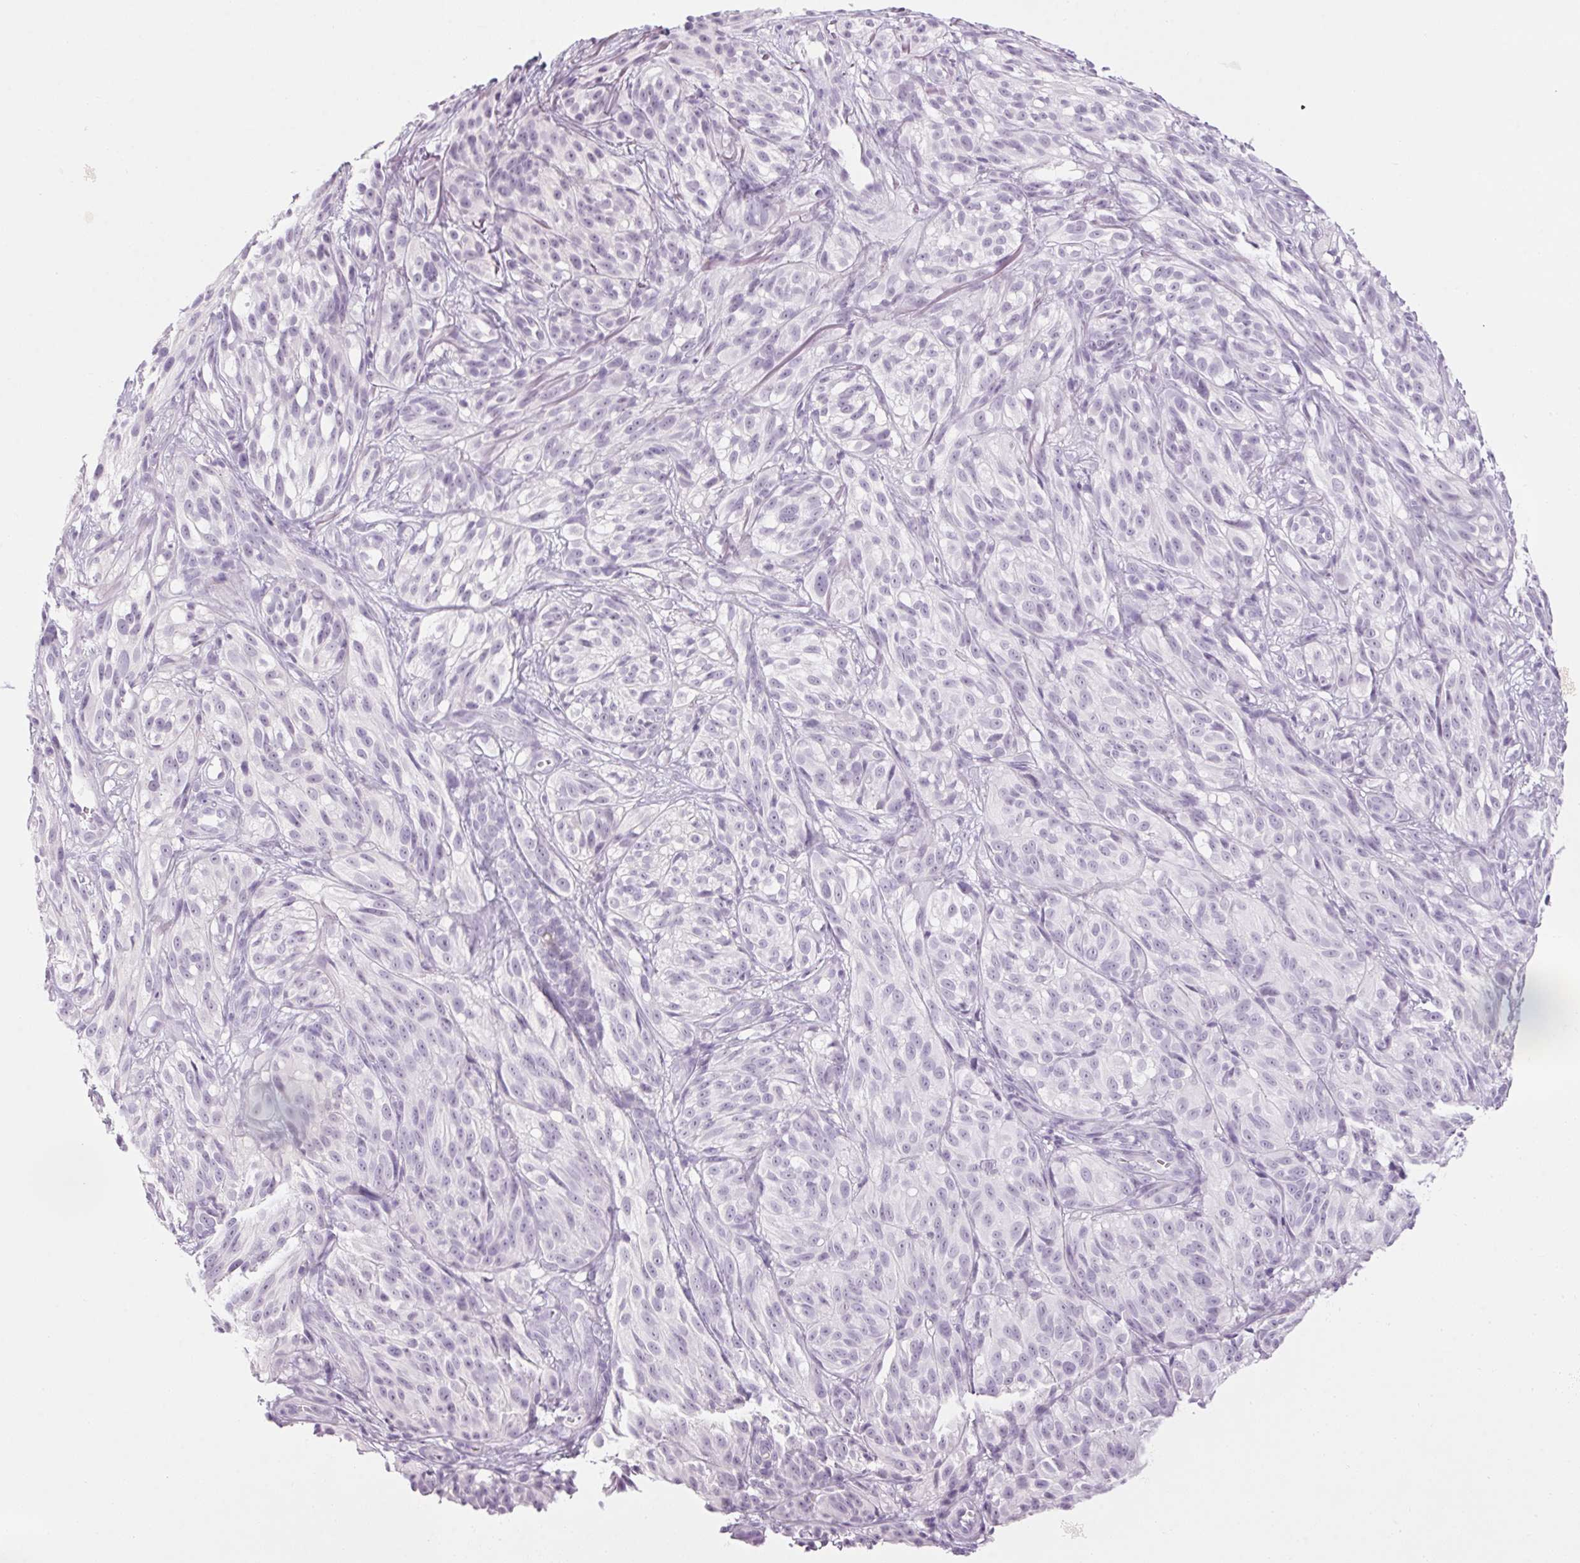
{"staining": {"intensity": "negative", "quantity": "none", "location": "none"}, "tissue": "melanoma", "cell_type": "Tumor cells", "image_type": "cancer", "snomed": [{"axis": "morphology", "description": "Malignant melanoma, NOS"}, {"axis": "topography", "description": "Skin"}], "caption": "Tumor cells show no significant expression in melanoma.", "gene": "RPTN", "patient": {"sex": "female", "age": 85}}